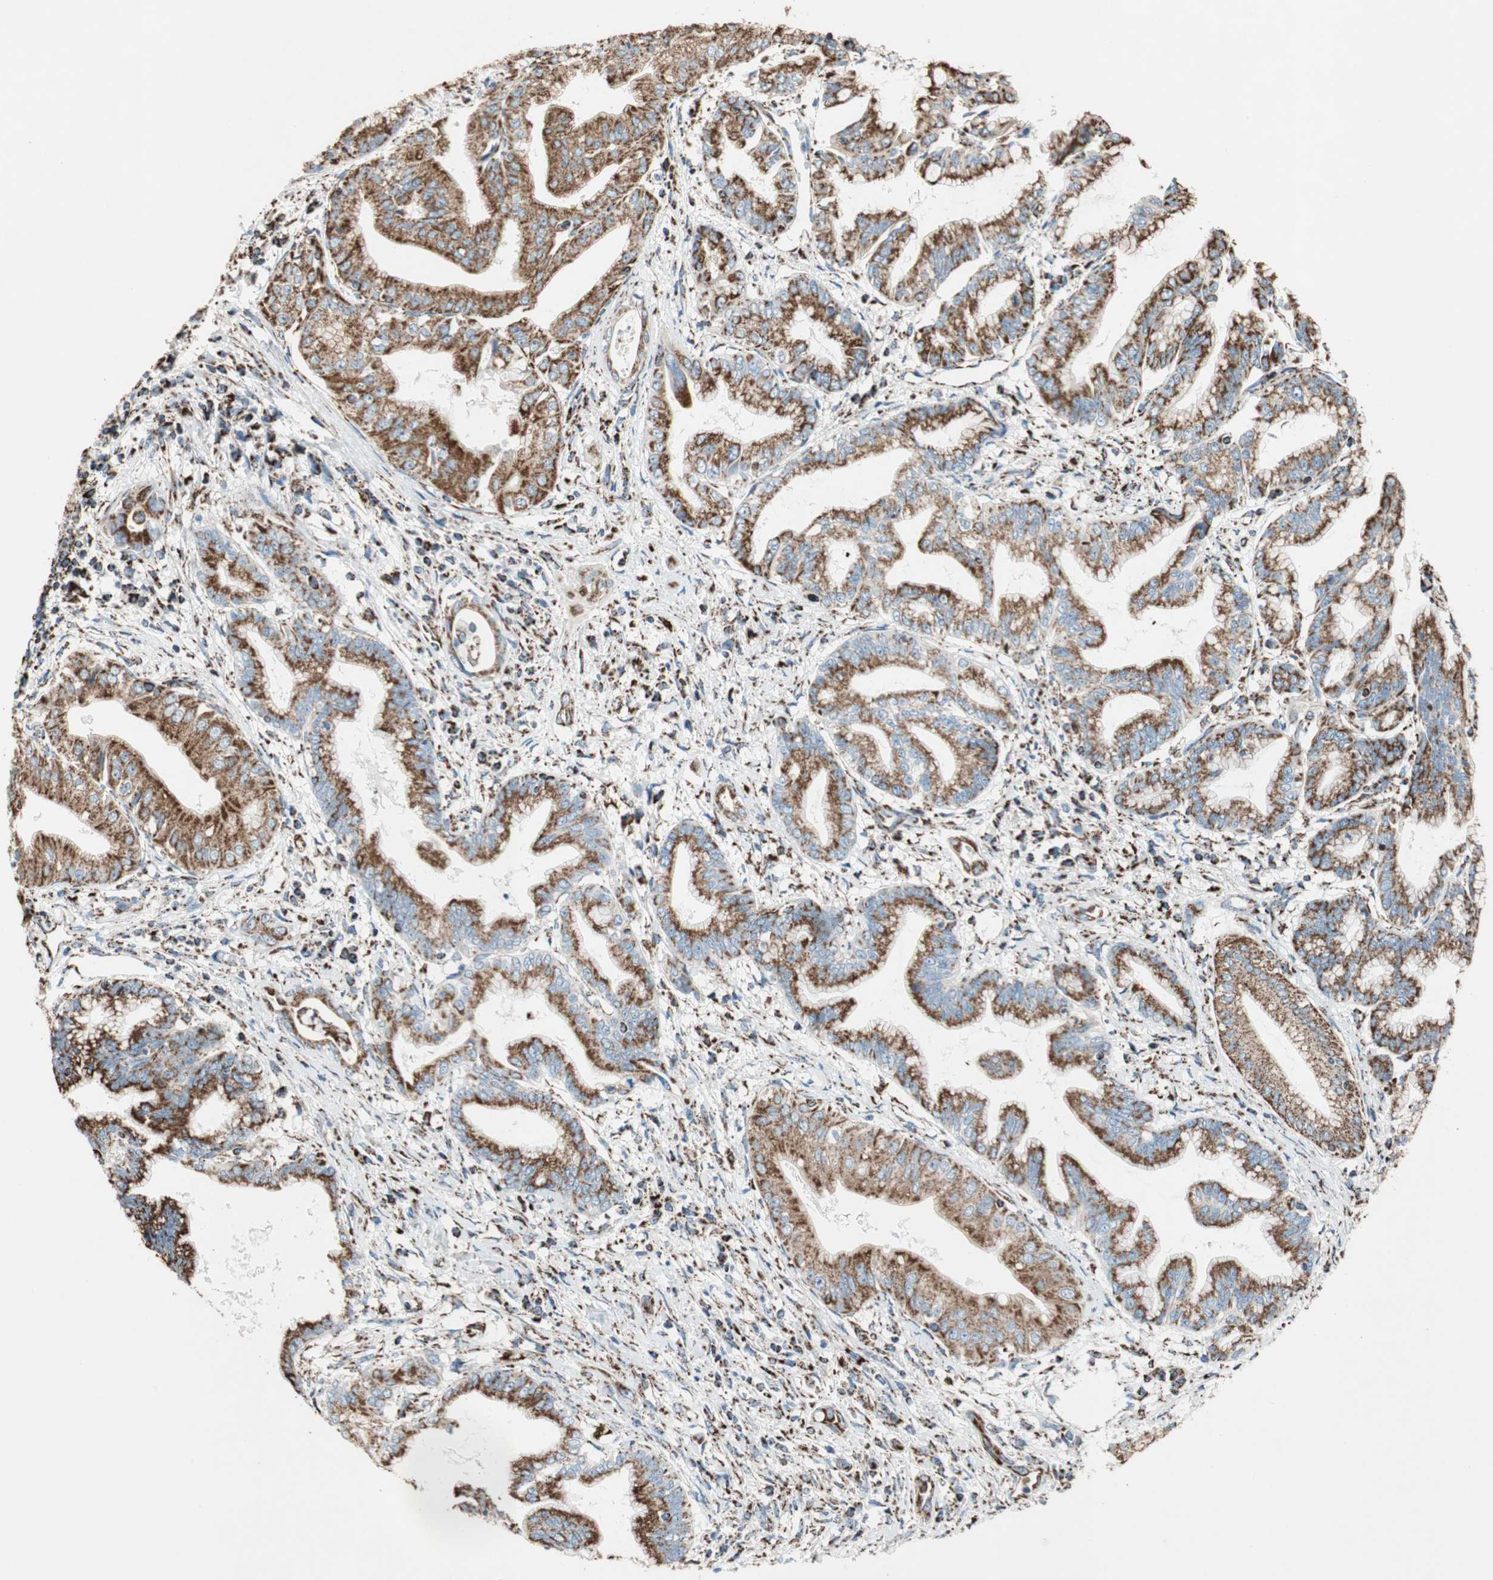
{"staining": {"intensity": "strong", "quantity": ">75%", "location": "cytoplasmic/membranous"}, "tissue": "pancreatic cancer", "cell_type": "Tumor cells", "image_type": "cancer", "snomed": [{"axis": "morphology", "description": "Adenocarcinoma, NOS"}, {"axis": "topography", "description": "Pancreas"}], "caption": "Approximately >75% of tumor cells in human pancreatic cancer exhibit strong cytoplasmic/membranous protein positivity as visualized by brown immunohistochemical staining.", "gene": "PCSK4", "patient": {"sex": "female", "age": 64}}